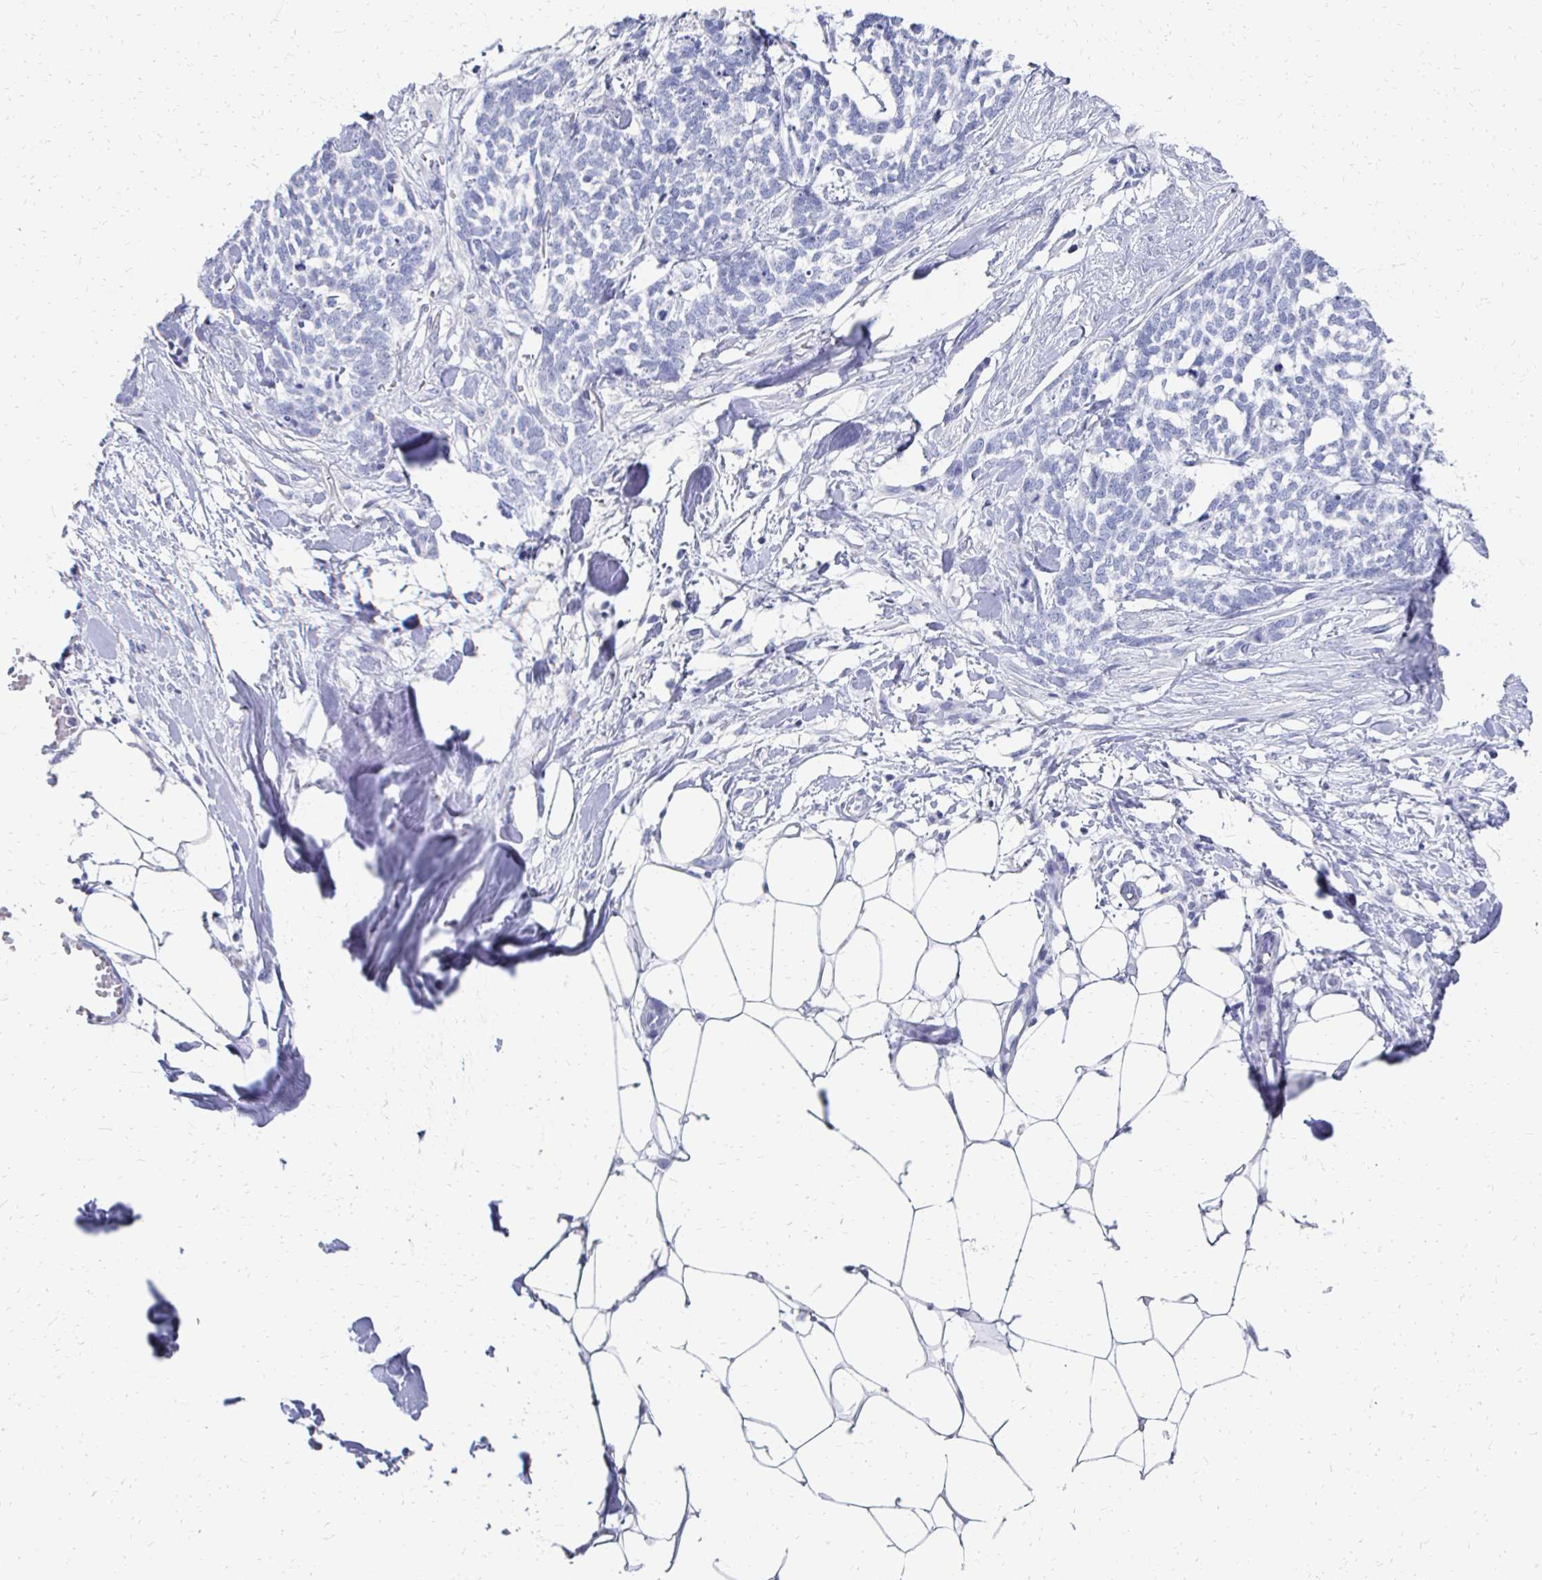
{"staining": {"intensity": "negative", "quantity": "none", "location": "none"}, "tissue": "skin cancer", "cell_type": "Tumor cells", "image_type": "cancer", "snomed": [{"axis": "morphology", "description": "Basal cell carcinoma"}, {"axis": "topography", "description": "Skin"}], "caption": "This micrograph is of skin basal cell carcinoma stained with IHC to label a protein in brown with the nuclei are counter-stained blue. There is no positivity in tumor cells.", "gene": "SYCP3", "patient": {"sex": "female", "age": 59}}